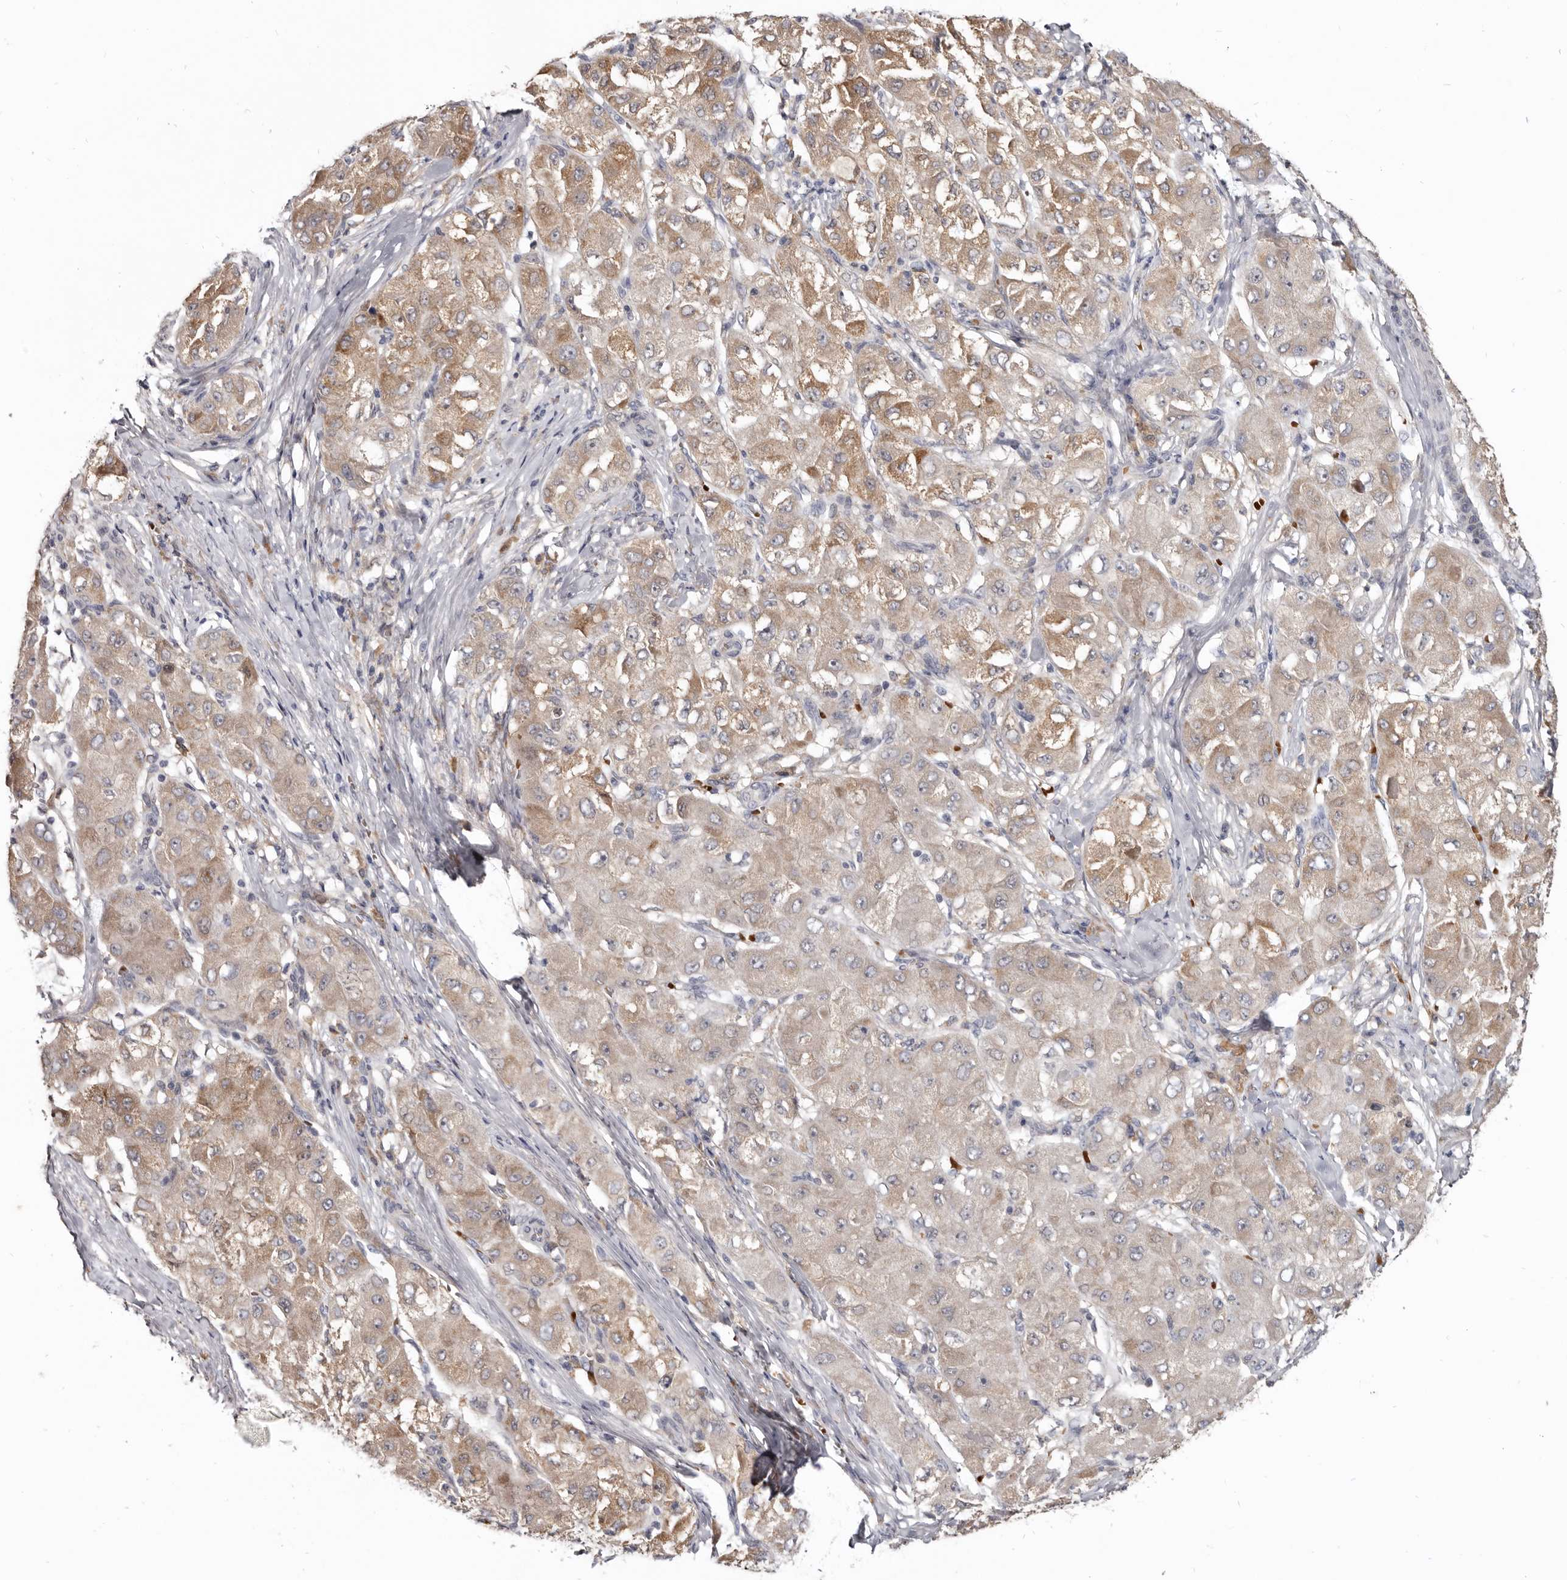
{"staining": {"intensity": "moderate", "quantity": ">75%", "location": "cytoplasmic/membranous"}, "tissue": "liver cancer", "cell_type": "Tumor cells", "image_type": "cancer", "snomed": [{"axis": "morphology", "description": "Carcinoma, Hepatocellular, NOS"}, {"axis": "topography", "description": "Liver"}], "caption": "Protein expression by IHC displays moderate cytoplasmic/membranous staining in about >75% of tumor cells in hepatocellular carcinoma (liver).", "gene": "NENF", "patient": {"sex": "male", "age": 80}}